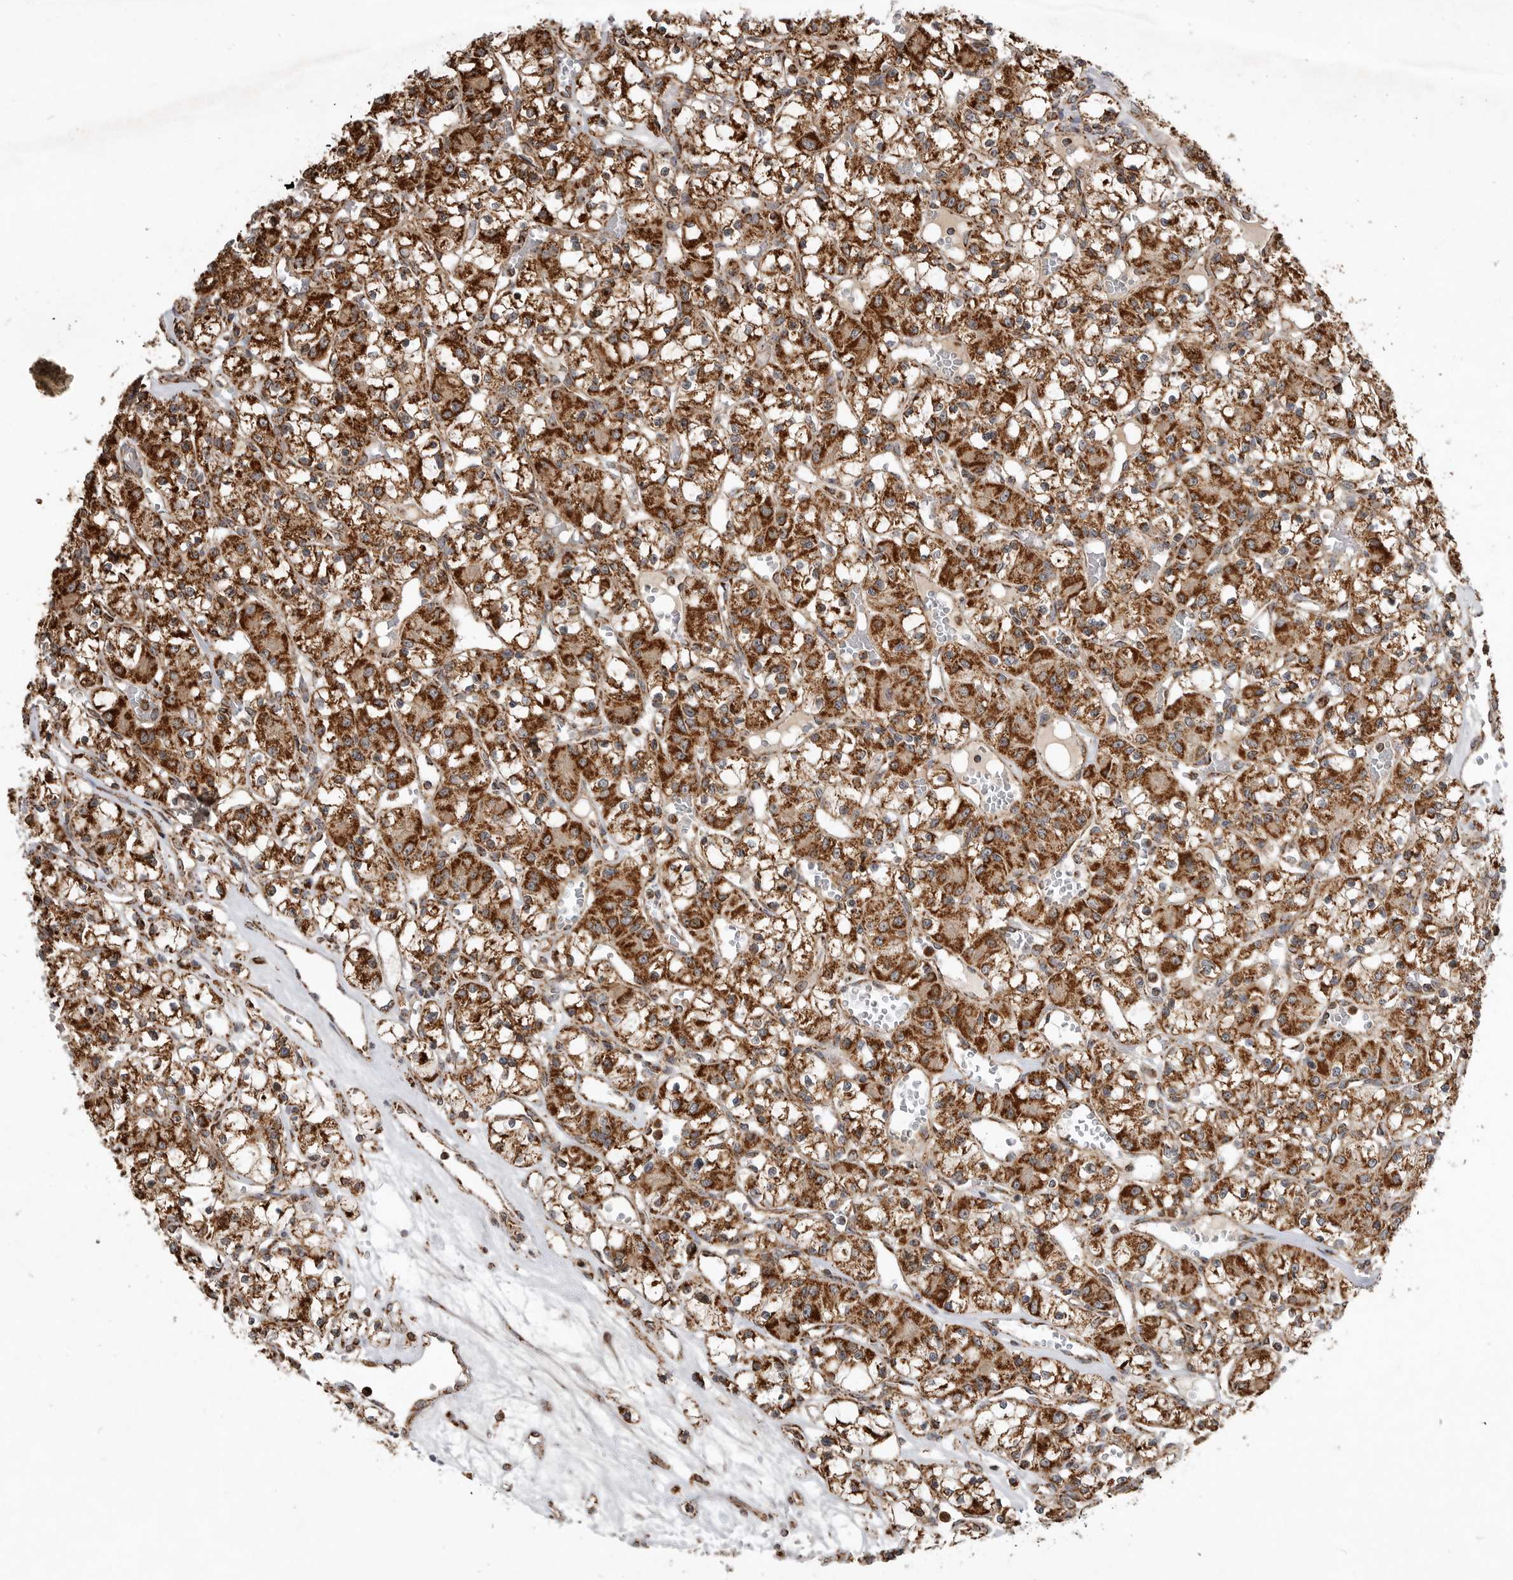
{"staining": {"intensity": "strong", "quantity": ">75%", "location": "cytoplasmic/membranous"}, "tissue": "renal cancer", "cell_type": "Tumor cells", "image_type": "cancer", "snomed": [{"axis": "morphology", "description": "Adenocarcinoma, NOS"}, {"axis": "topography", "description": "Kidney"}], "caption": "Immunohistochemistry micrograph of neoplastic tissue: adenocarcinoma (renal) stained using IHC reveals high levels of strong protein expression localized specifically in the cytoplasmic/membranous of tumor cells, appearing as a cytoplasmic/membranous brown color.", "gene": "GCNT2", "patient": {"sex": "female", "age": 59}}